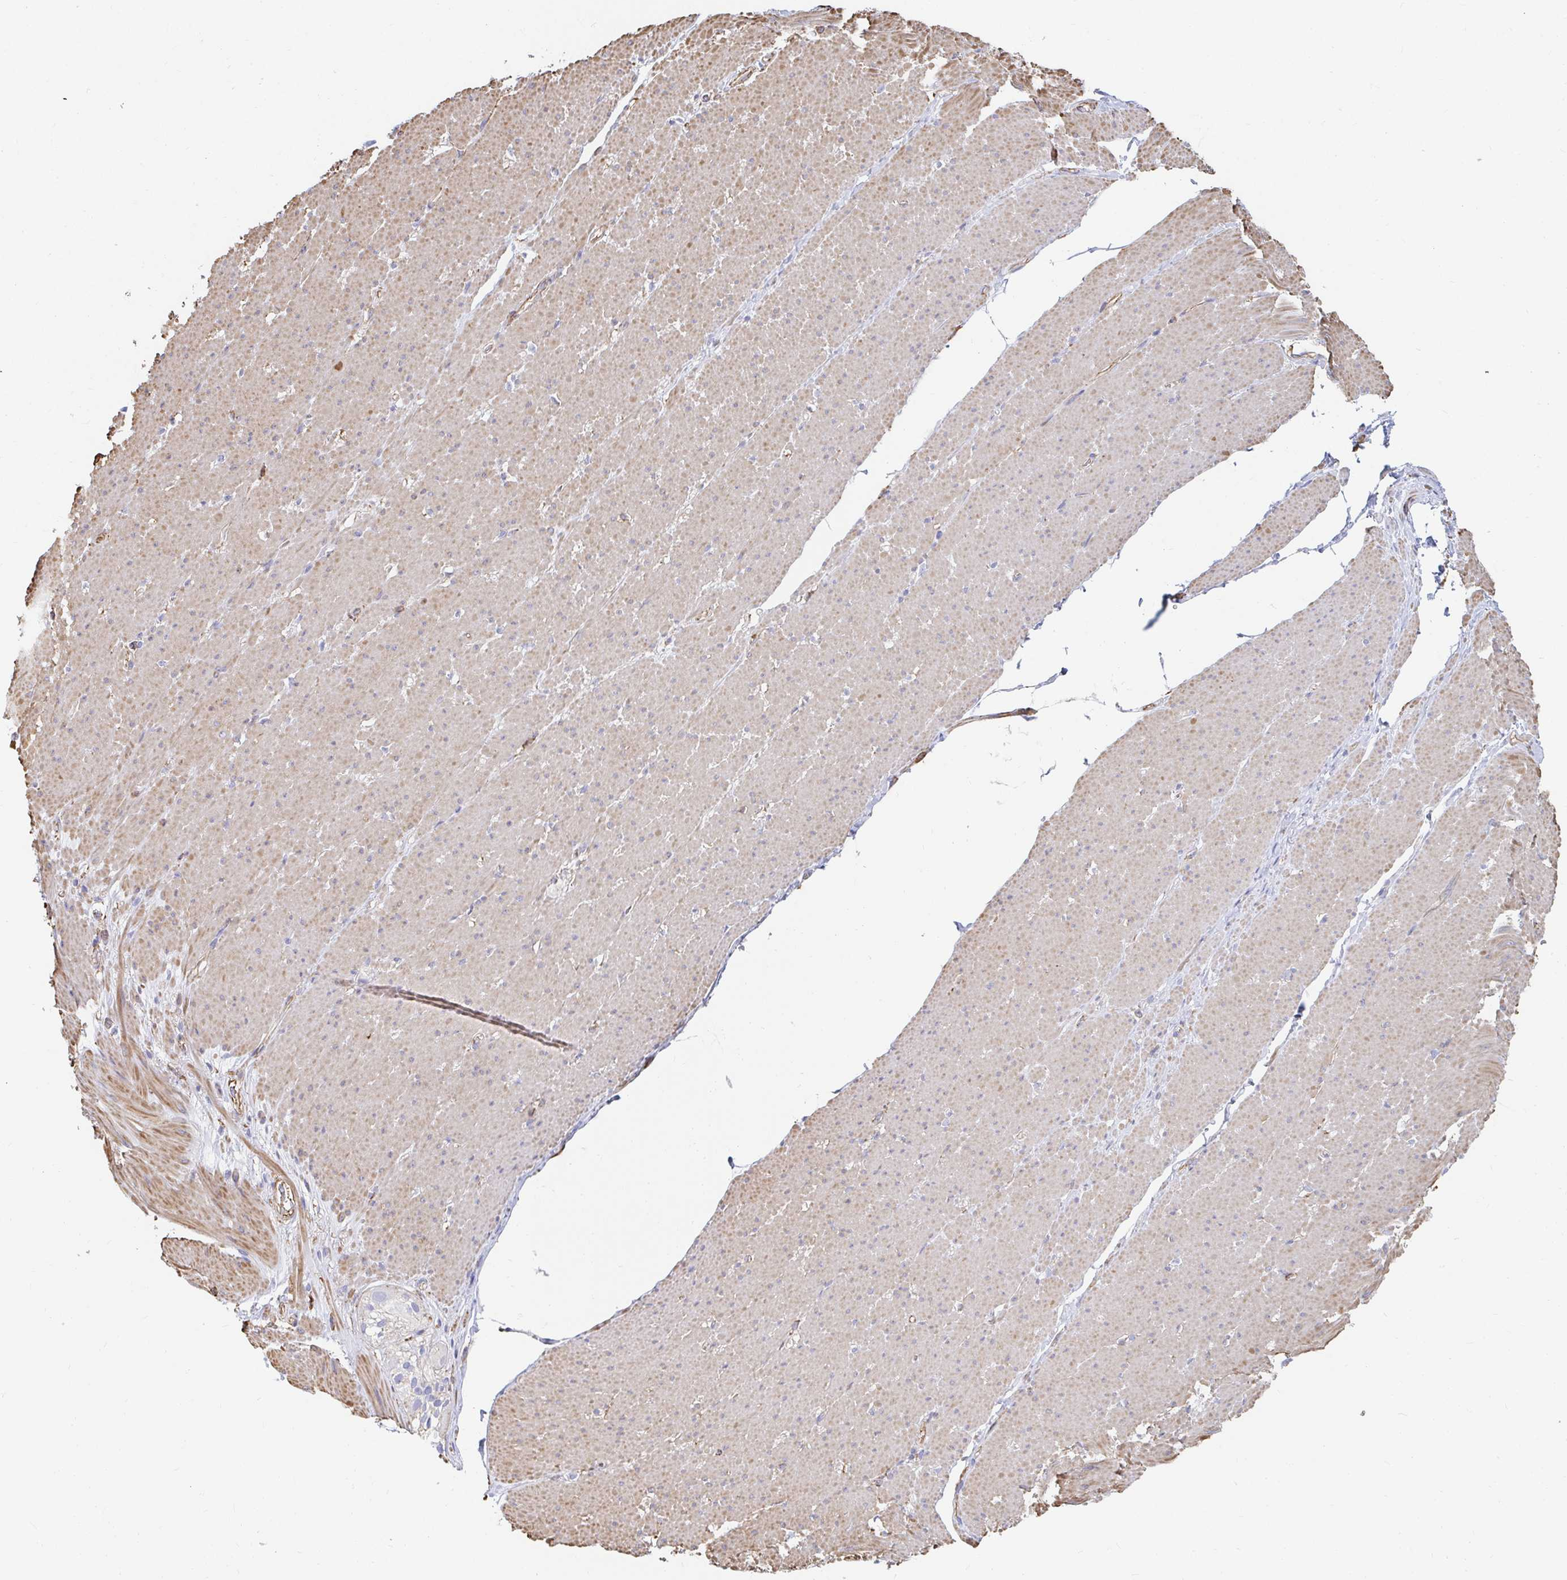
{"staining": {"intensity": "weak", "quantity": "25%-75%", "location": "cytoplasmic/membranous"}, "tissue": "smooth muscle", "cell_type": "Smooth muscle cells", "image_type": "normal", "snomed": [{"axis": "morphology", "description": "Normal tissue, NOS"}, {"axis": "topography", "description": "Smooth muscle"}, {"axis": "topography", "description": "Rectum"}], "caption": "Protein staining reveals weak cytoplasmic/membranous positivity in approximately 25%-75% of smooth muscle cells in normal smooth muscle.", "gene": "PTPN14", "patient": {"sex": "male", "age": 53}}